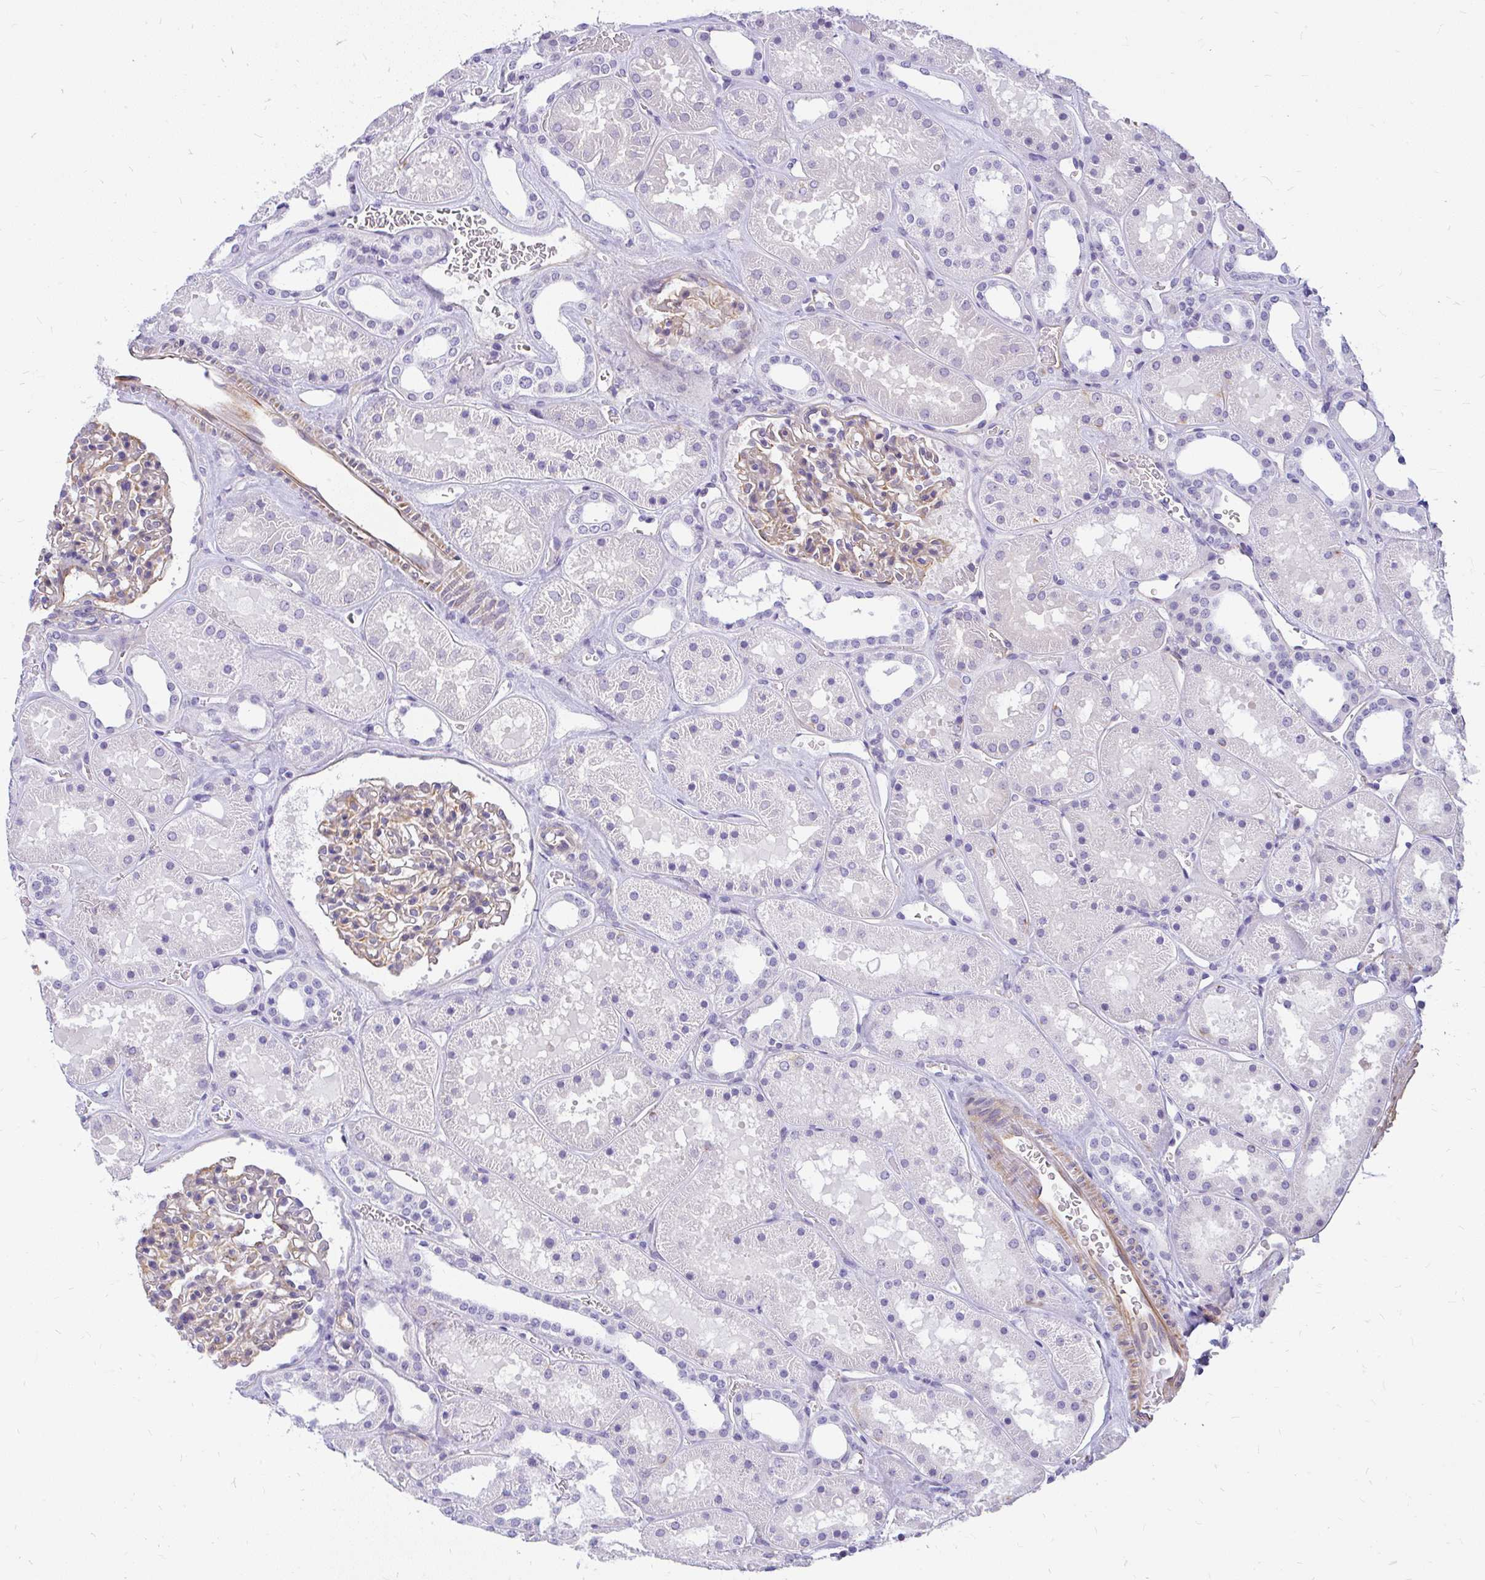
{"staining": {"intensity": "weak", "quantity": "25%-75%", "location": "cytoplasmic/membranous"}, "tissue": "kidney", "cell_type": "Cells in glomeruli", "image_type": "normal", "snomed": [{"axis": "morphology", "description": "Normal tissue, NOS"}, {"axis": "topography", "description": "Kidney"}], "caption": "Immunohistochemistry (IHC) of benign kidney demonstrates low levels of weak cytoplasmic/membranous positivity in approximately 25%-75% of cells in glomeruli. The protein is shown in brown color, while the nuclei are stained blue.", "gene": "FAM83C", "patient": {"sex": "female", "age": 41}}